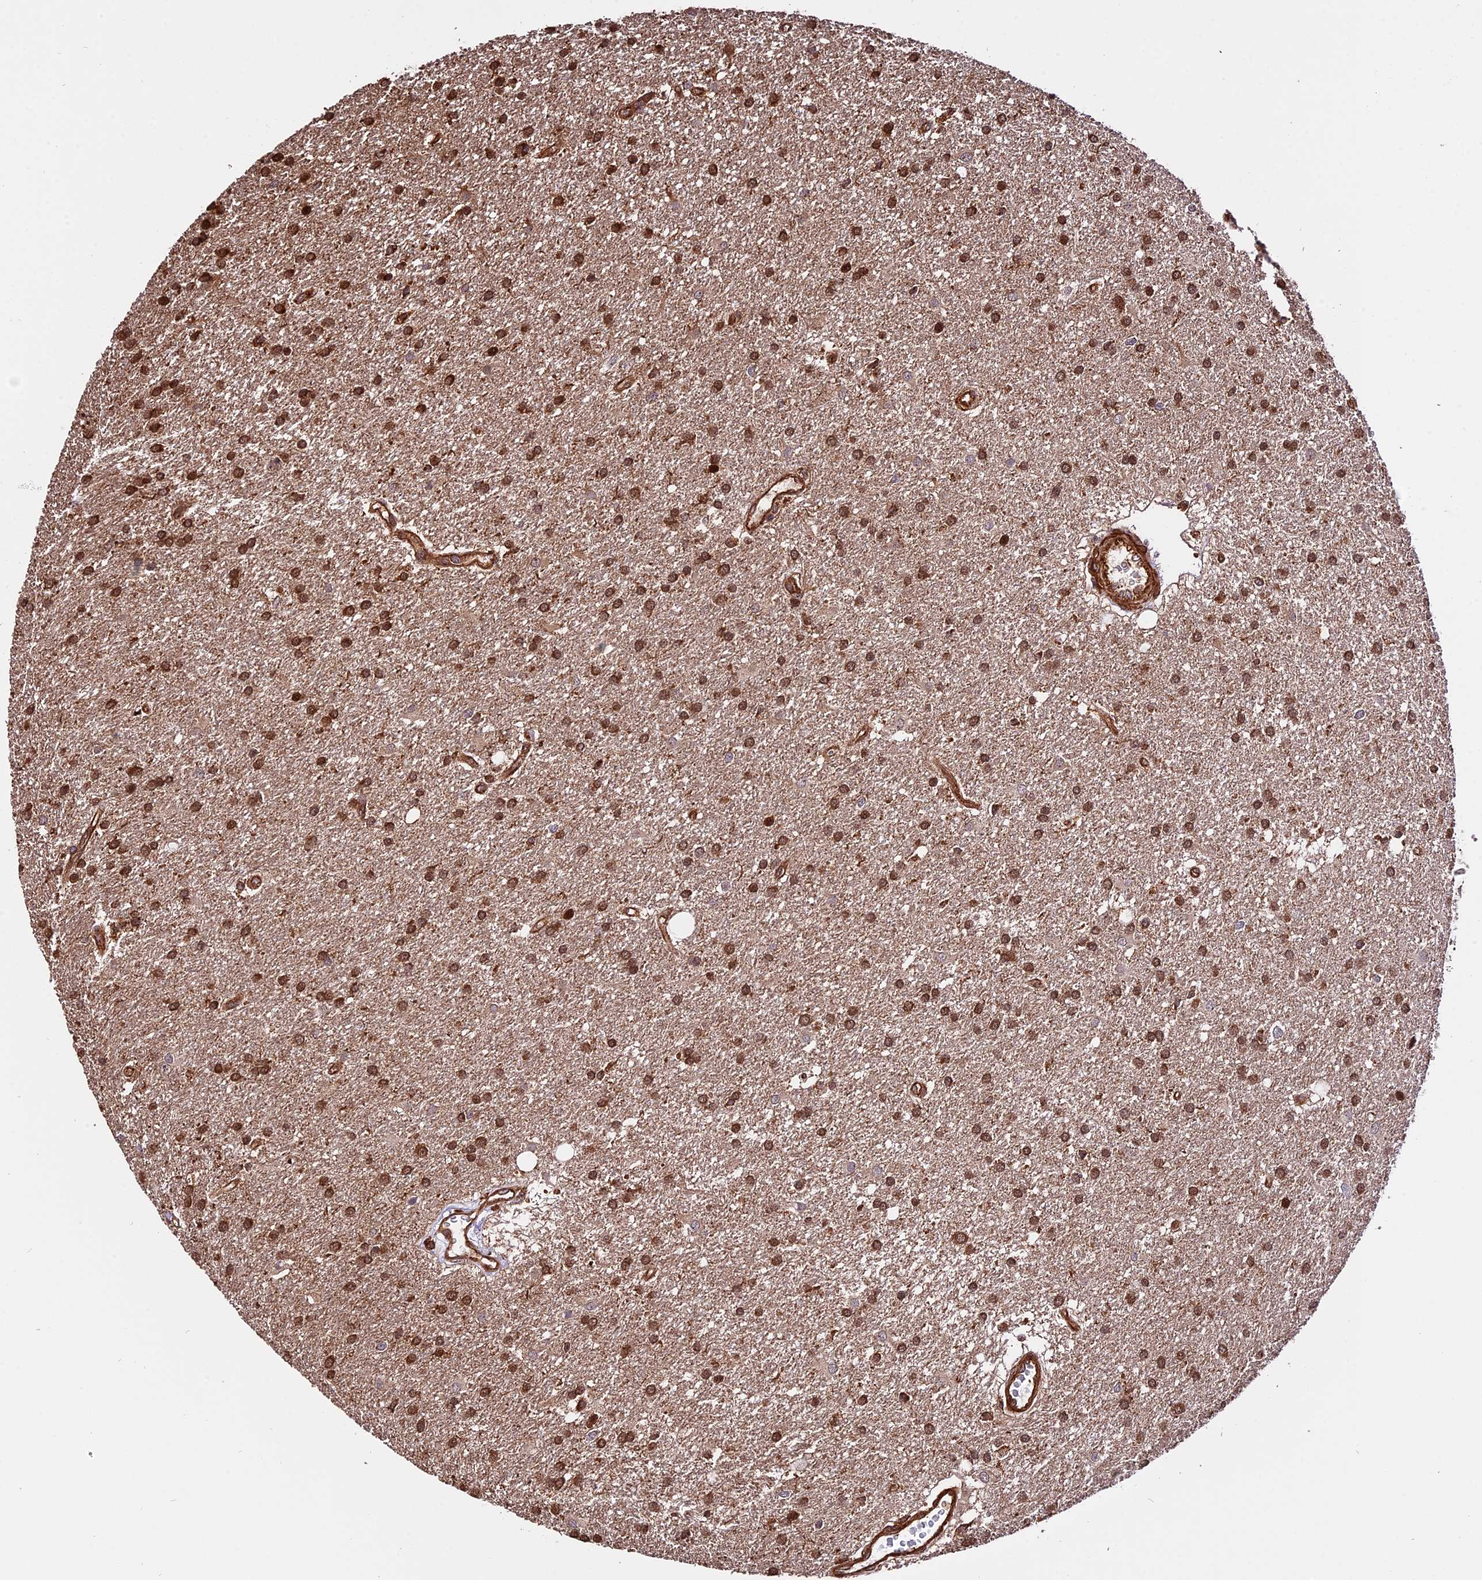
{"staining": {"intensity": "moderate", "quantity": ">75%", "location": "cytoplasmic/membranous,nuclear"}, "tissue": "glioma", "cell_type": "Tumor cells", "image_type": "cancer", "snomed": [{"axis": "morphology", "description": "Glioma, malignant, Low grade"}, {"axis": "topography", "description": "Brain"}], "caption": "Immunohistochemistry (DAB (3,3'-diaminobenzidine)) staining of malignant glioma (low-grade) reveals moderate cytoplasmic/membranous and nuclear protein expression in approximately >75% of tumor cells.", "gene": "HERPUD1", "patient": {"sex": "male", "age": 66}}